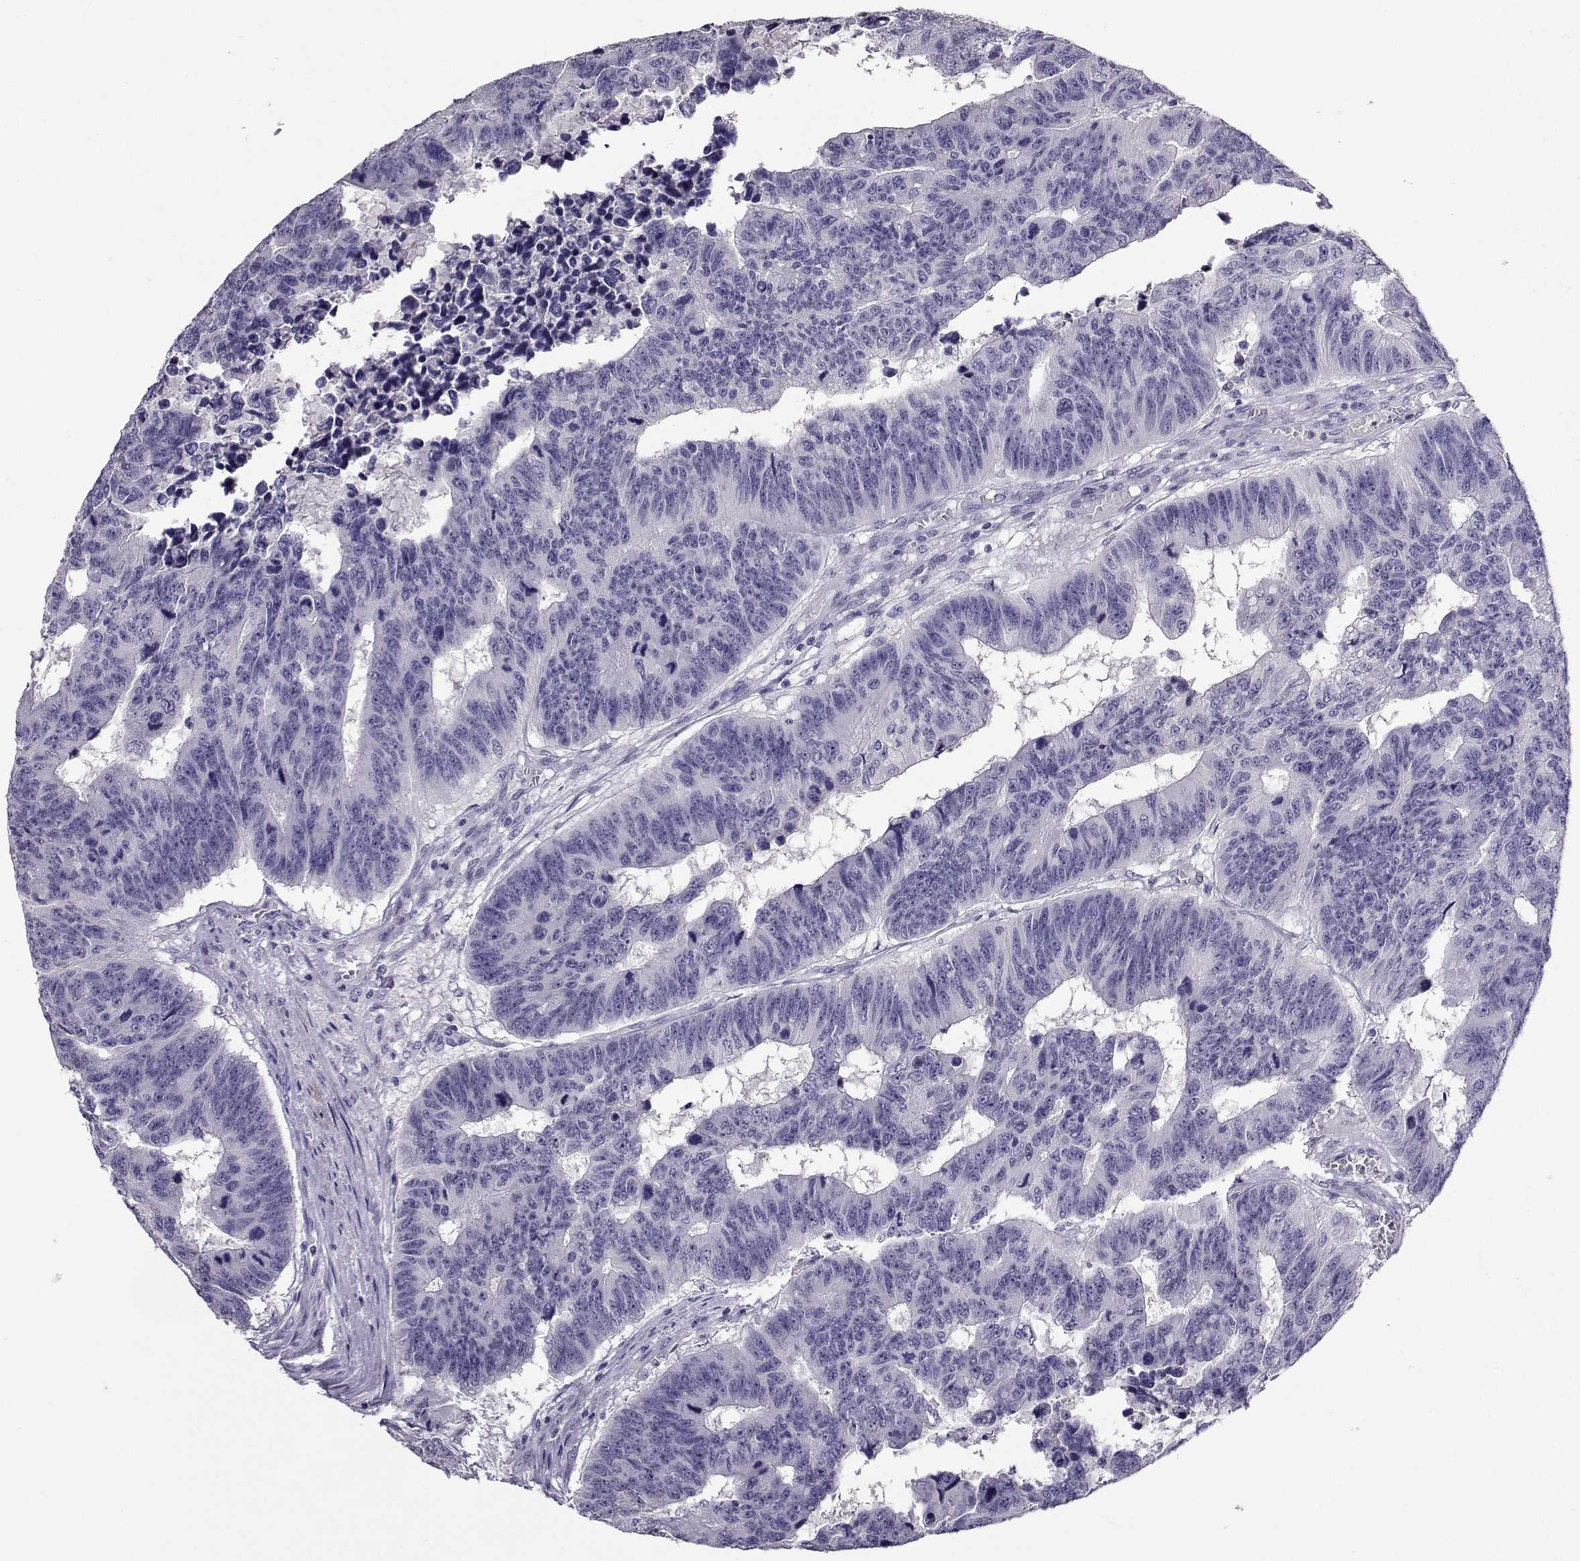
{"staining": {"intensity": "negative", "quantity": "none", "location": "none"}, "tissue": "colorectal cancer", "cell_type": "Tumor cells", "image_type": "cancer", "snomed": [{"axis": "morphology", "description": "Adenocarcinoma, NOS"}, {"axis": "topography", "description": "Appendix"}, {"axis": "topography", "description": "Colon"}, {"axis": "topography", "description": "Cecum"}, {"axis": "topography", "description": "Colon asc"}], "caption": "IHC histopathology image of colorectal cancer stained for a protein (brown), which exhibits no positivity in tumor cells.", "gene": "CARTPT", "patient": {"sex": "female", "age": 85}}